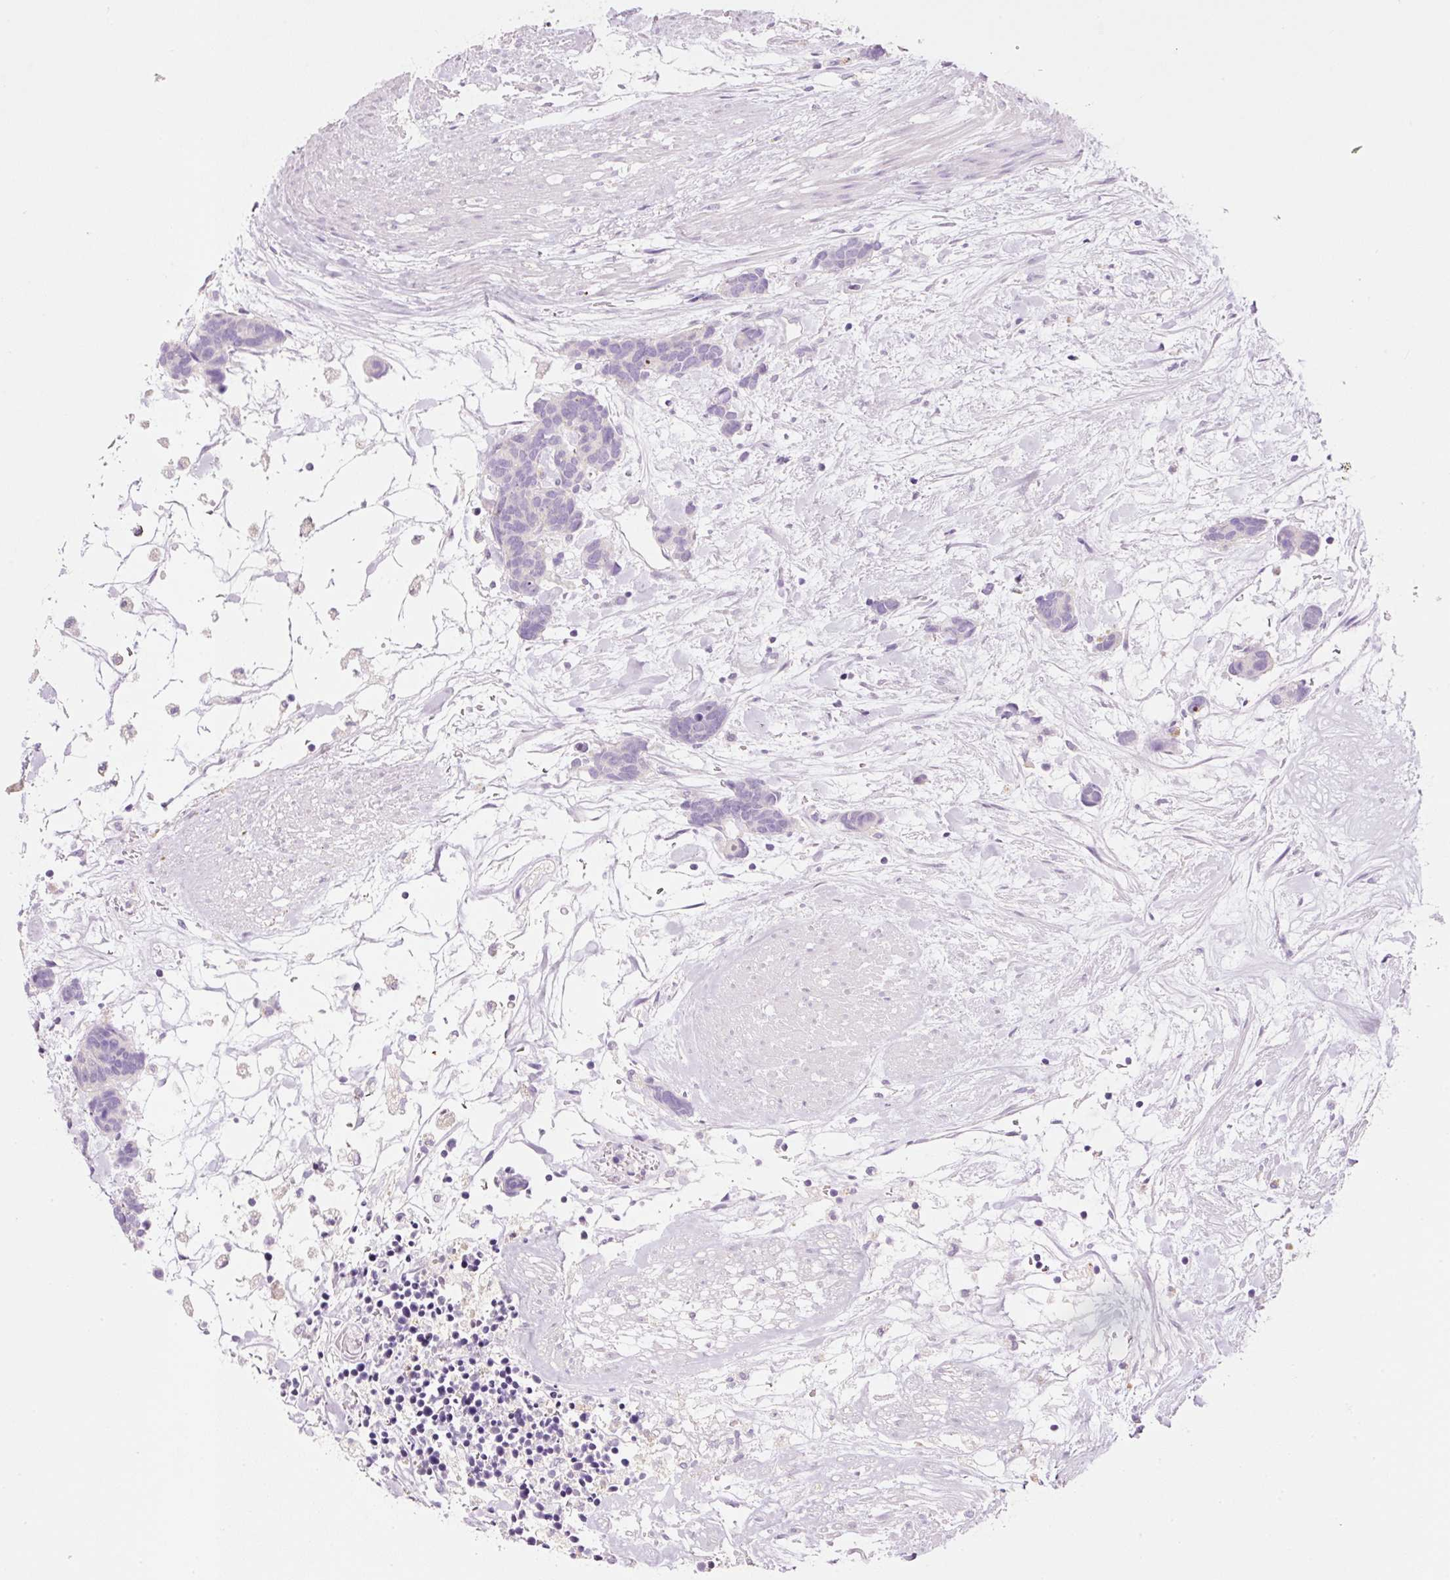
{"staining": {"intensity": "negative", "quantity": "none", "location": "none"}, "tissue": "carcinoid", "cell_type": "Tumor cells", "image_type": "cancer", "snomed": [{"axis": "morphology", "description": "Carcinoma, NOS"}, {"axis": "morphology", "description": "Carcinoid, malignant, NOS"}, {"axis": "topography", "description": "Urinary bladder"}], "caption": "High magnification brightfield microscopy of carcinoma stained with DAB (3,3'-diaminobenzidine) (brown) and counterstained with hematoxylin (blue): tumor cells show no significant staining.", "gene": "TENT5C", "patient": {"sex": "male", "age": 57}}